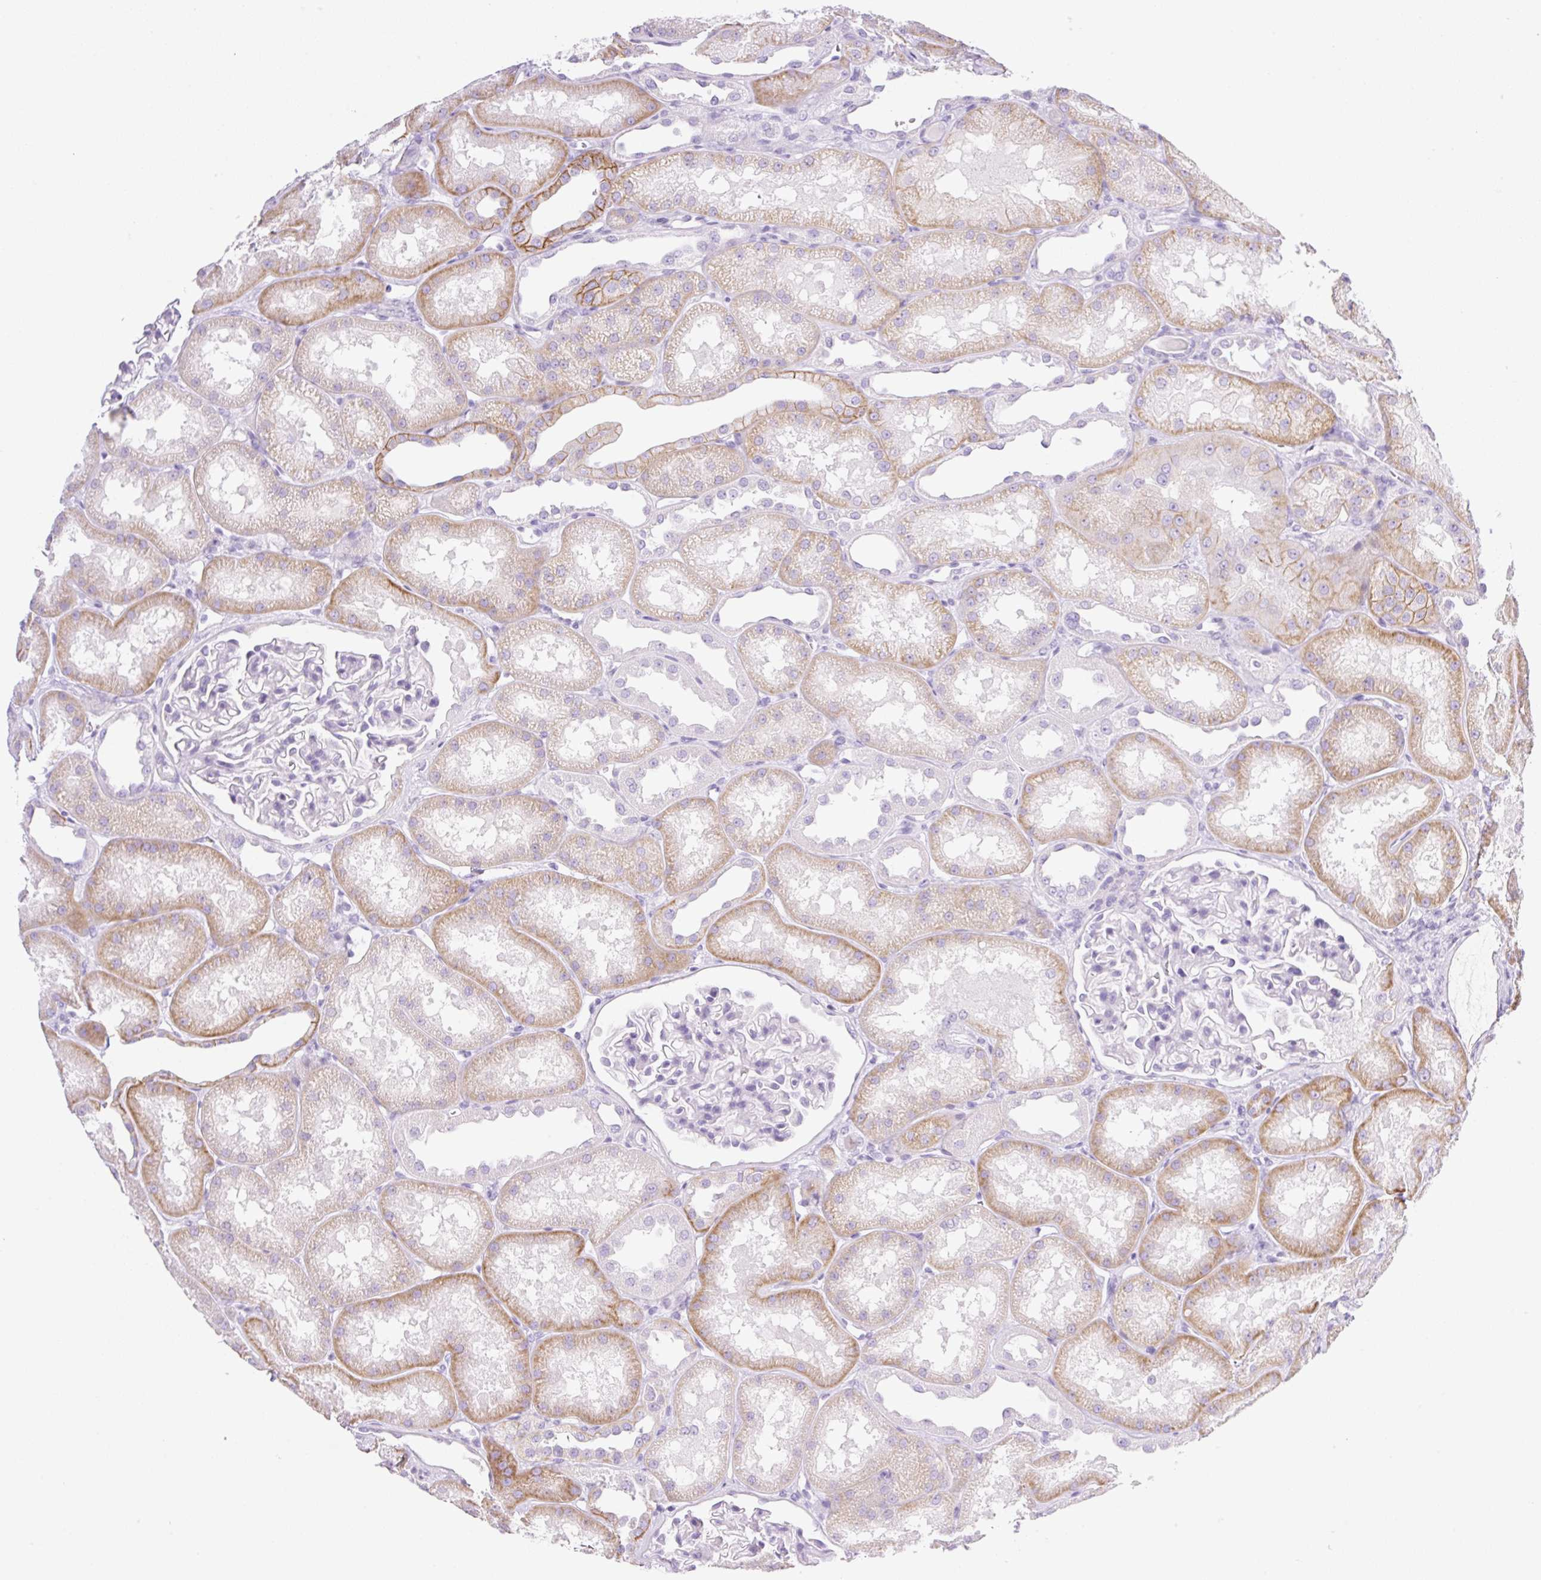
{"staining": {"intensity": "negative", "quantity": "none", "location": "none"}, "tissue": "kidney", "cell_type": "Cells in glomeruli", "image_type": "normal", "snomed": [{"axis": "morphology", "description": "Normal tissue, NOS"}, {"axis": "topography", "description": "Kidney"}], "caption": "Unremarkable kidney was stained to show a protein in brown. There is no significant positivity in cells in glomeruli. (DAB (3,3'-diaminobenzidine) immunohistochemistry (IHC) visualized using brightfield microscopy, high magnification).", "gene": "PALM3", "patient": {"sex": "male", "age": 61}}